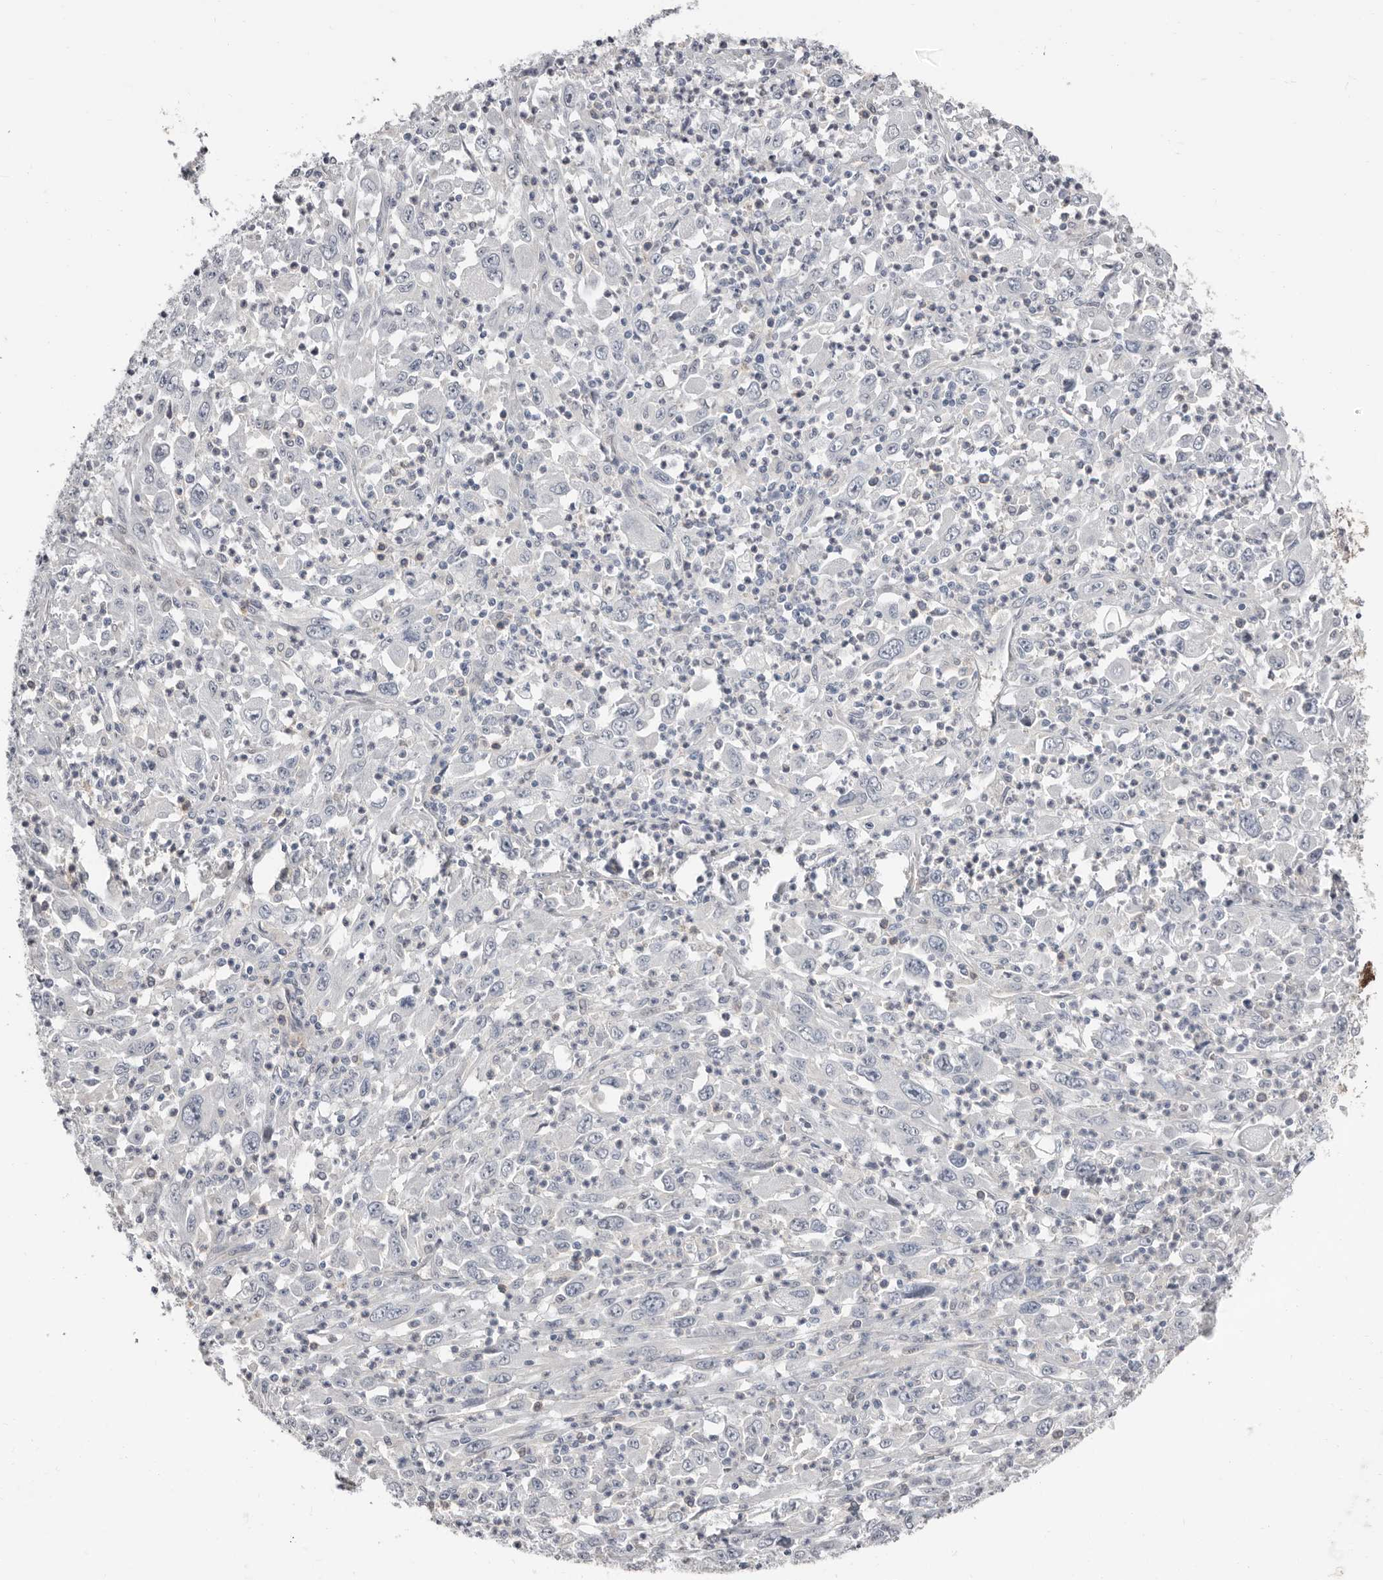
{"staining": {"intensity": "negative", "quantity": "none", "location": "none"}, "tissue": "melanoma", "cell_type": "Tumor cells", "image_type": "cancer", "snomed": [{"axis": "morphology", "description": "Malignant melanoma, Metastatic site"}, {"axis": "topography", "description": "Skin"}], "caption": "Tumor cells are negative for protein expression in human malignant melanoma (metastatic site). Brightfield microscopy of immunohistochemistry stained with DAB (brown) and hematoxylin (blue), captured at high magnification.", "gene": "ASRGL1", "patient": {"sex": "female", "age": 56}}